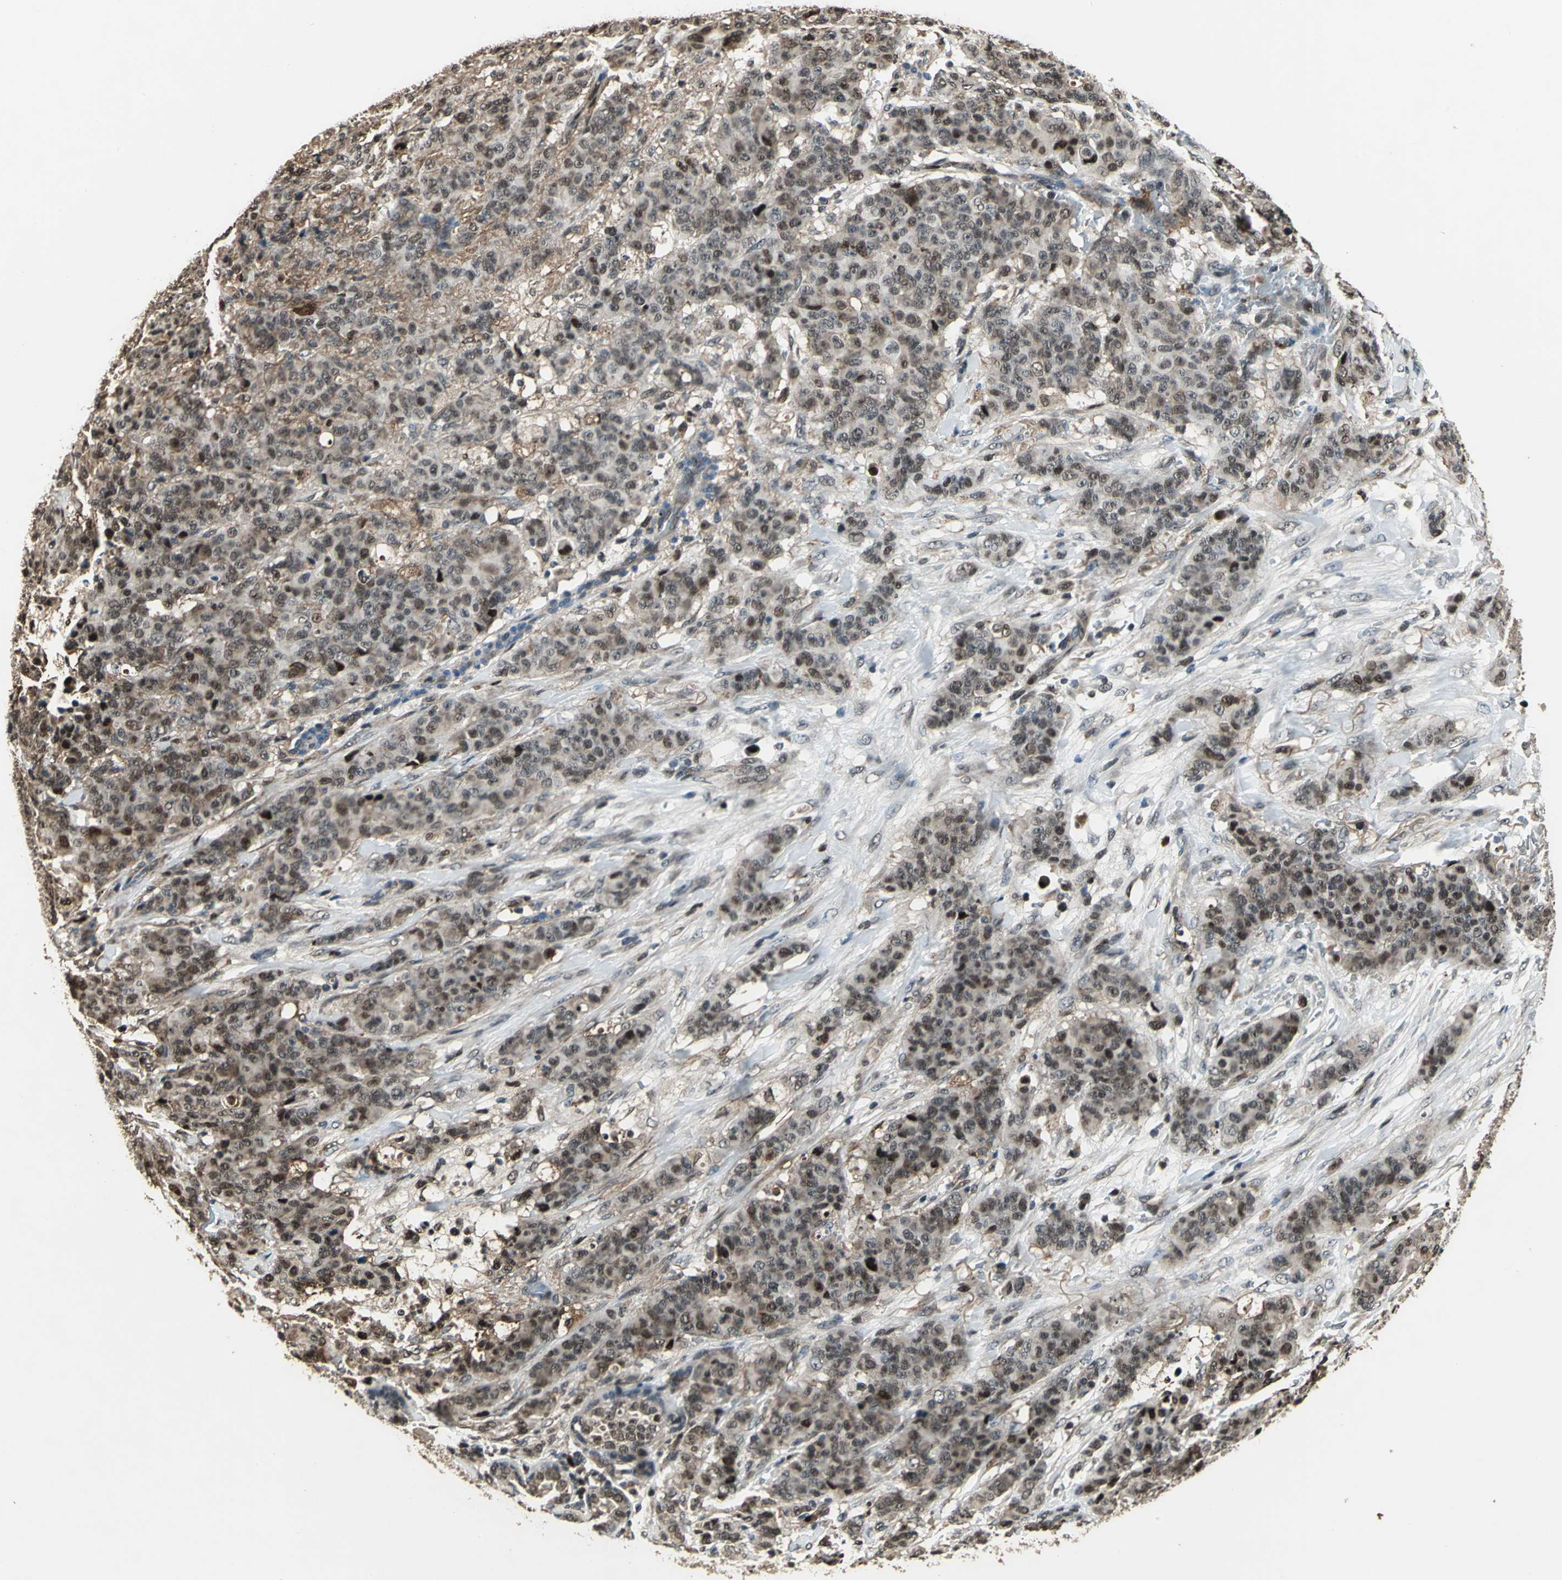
{"staining": {"intensity": "moderate", "quantity": ">75%", "location": "nuclear"}, "tissue": "breast cancer", "cell_type": "Tumor cells", "image_type": "cancer", "snomed": [{"axis": "morphology", "description": "Duct carcinoma"}, {"axis": "topography", "description": "Breast"}], "caption": "Immunohistochemistry image of neoplastic tissue: human breast cancer (intraductal carcinoma) stained using immunohistochemistry reveals medium levels of moderate protein expression localized specifically in the nuclear of tumor cells, appearing as a nuclear brown color.", "gene": "MIS18BP1", "patient": {"sex": "female", "age": 40}}